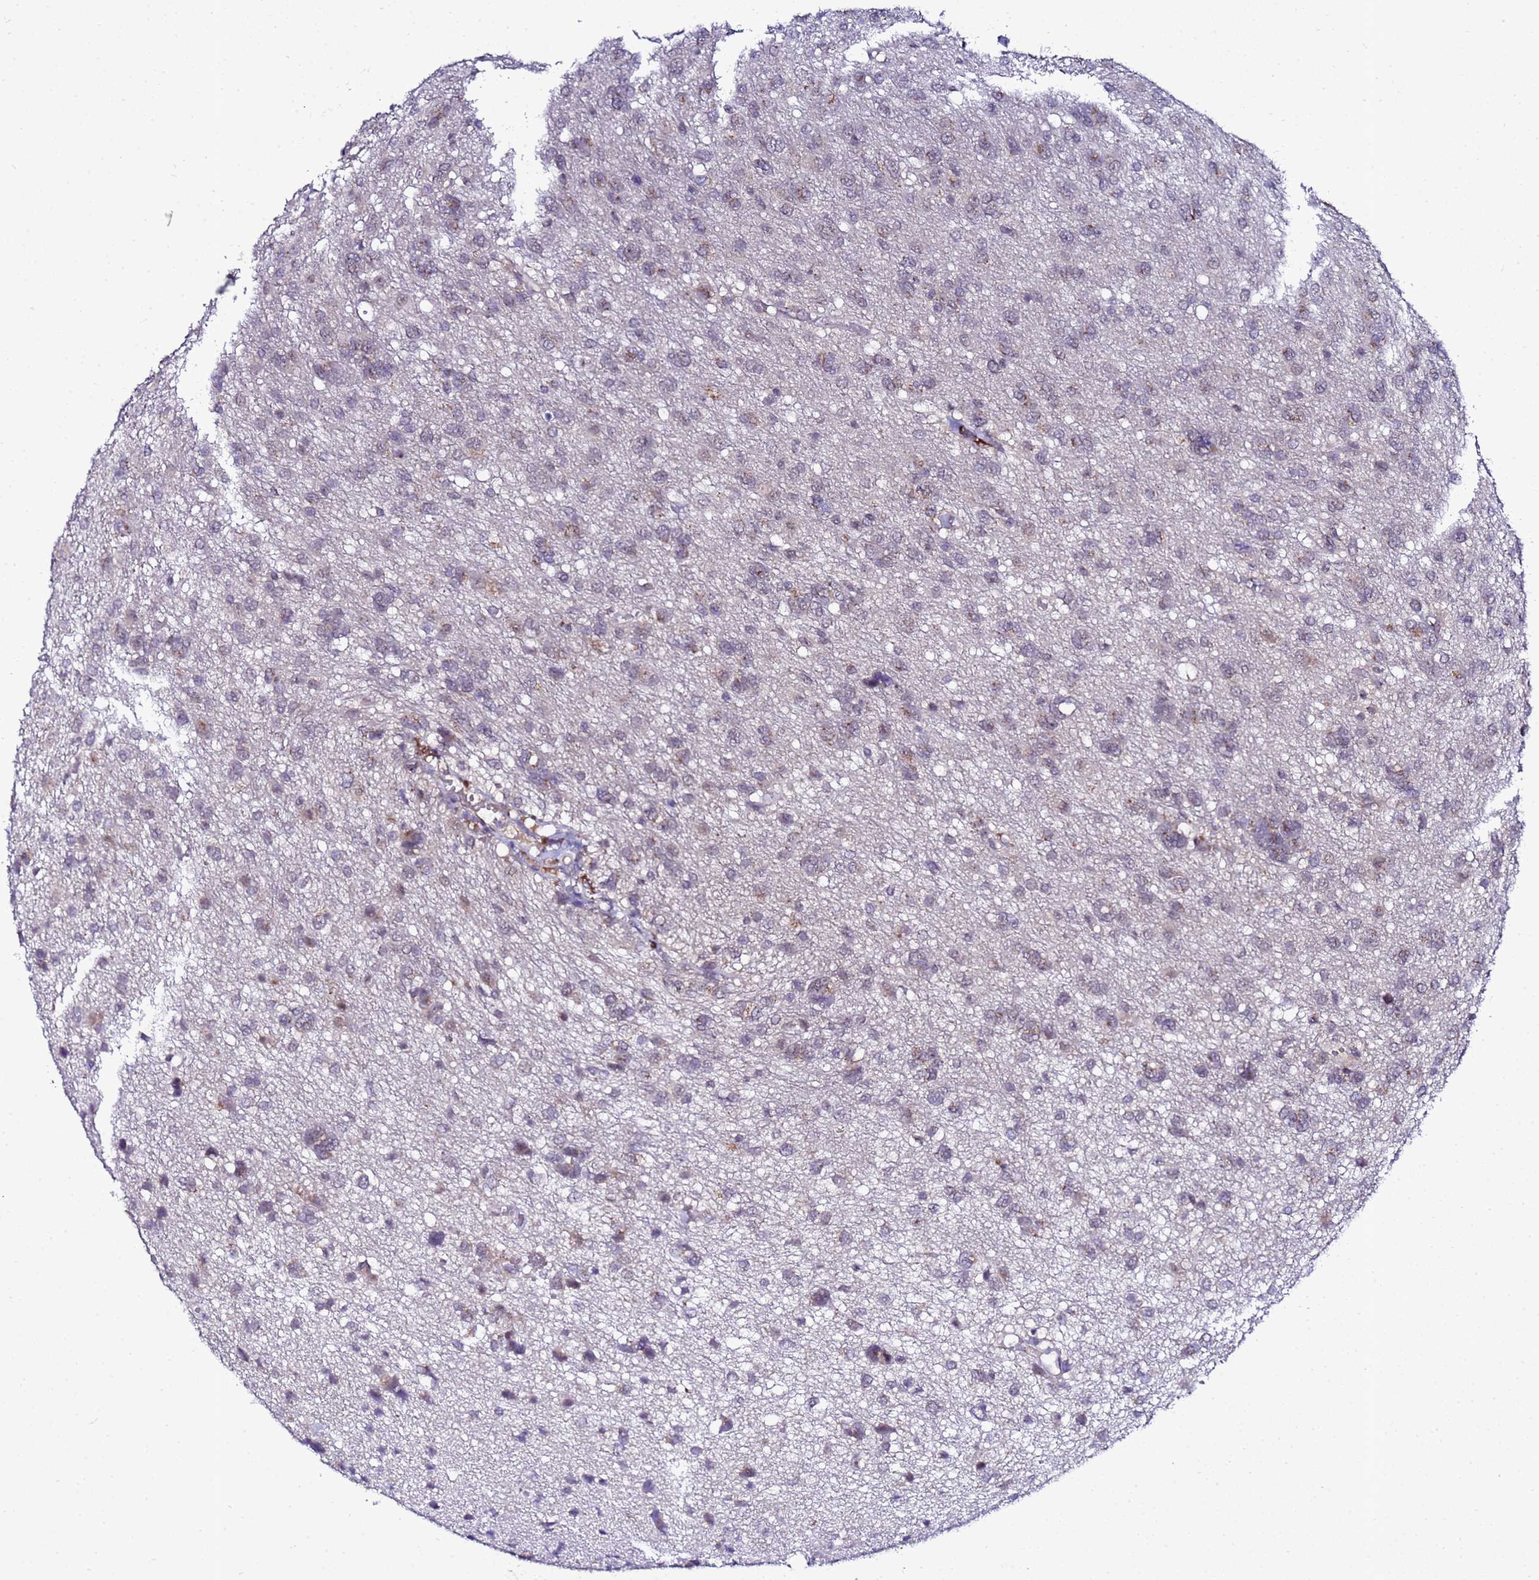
{"staining": {"intensity": "moderate", "quantity": "<25%", "location": "cytoplasmic/membranous"}, "tissue": "glioma", "cell_type": "Tumor cells", "image_type": "cancer", "snomed": [{"axis": "morphology", "description": "Glioma, malignant, High grade"}, {"axis": "topography", "description": "Brain"}], "caption": "Protein staining demonstrates moderate cytoplasmic/membranous positivity in about <25% of tumor cells in glioma.", "gene": "C19orf47", "patient": {"sex": "female", "age": 59}}